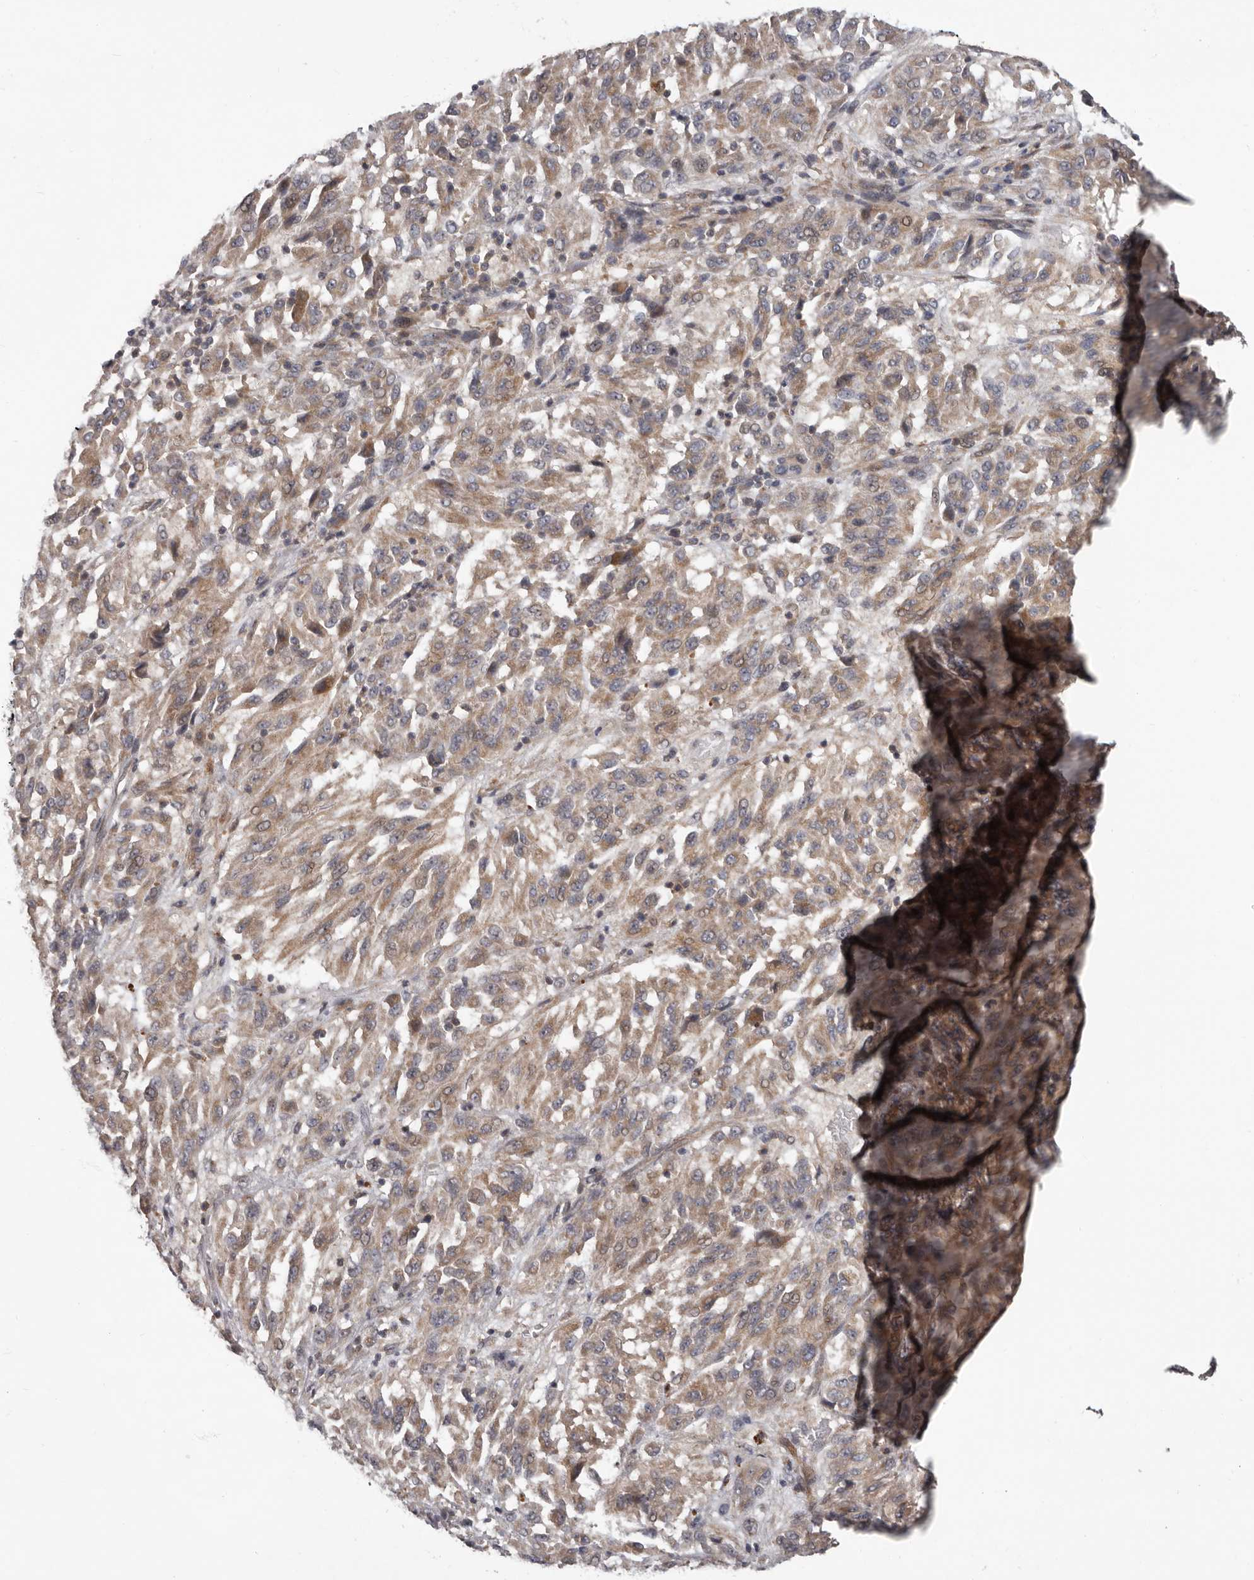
{"staining": {"intensity": "moderate", "quantity": "25%-75%", "location": "cytoplasmic/membranous"}, "tissue": "melanoma", "cell_type": "Tumor cells", "image_type": "cancer", "snomed": [{"axis": "morphology", "description": "Malignant melanoma, Metastatic site"}, {"axis": "topography", "description": "Lung"}], "caption": "Brown immunohistochemical staining in human melanoma exhibits moderate cytoplasmic/membranous staining in approximately 25%-75% of tumor cells. (Stains: DAB in brown, nuclei in blue, Microscopy: brightfield microscopy at high magnification).", "gene": "FGFR4", "patient": {"sex": "male", "age": 64}}